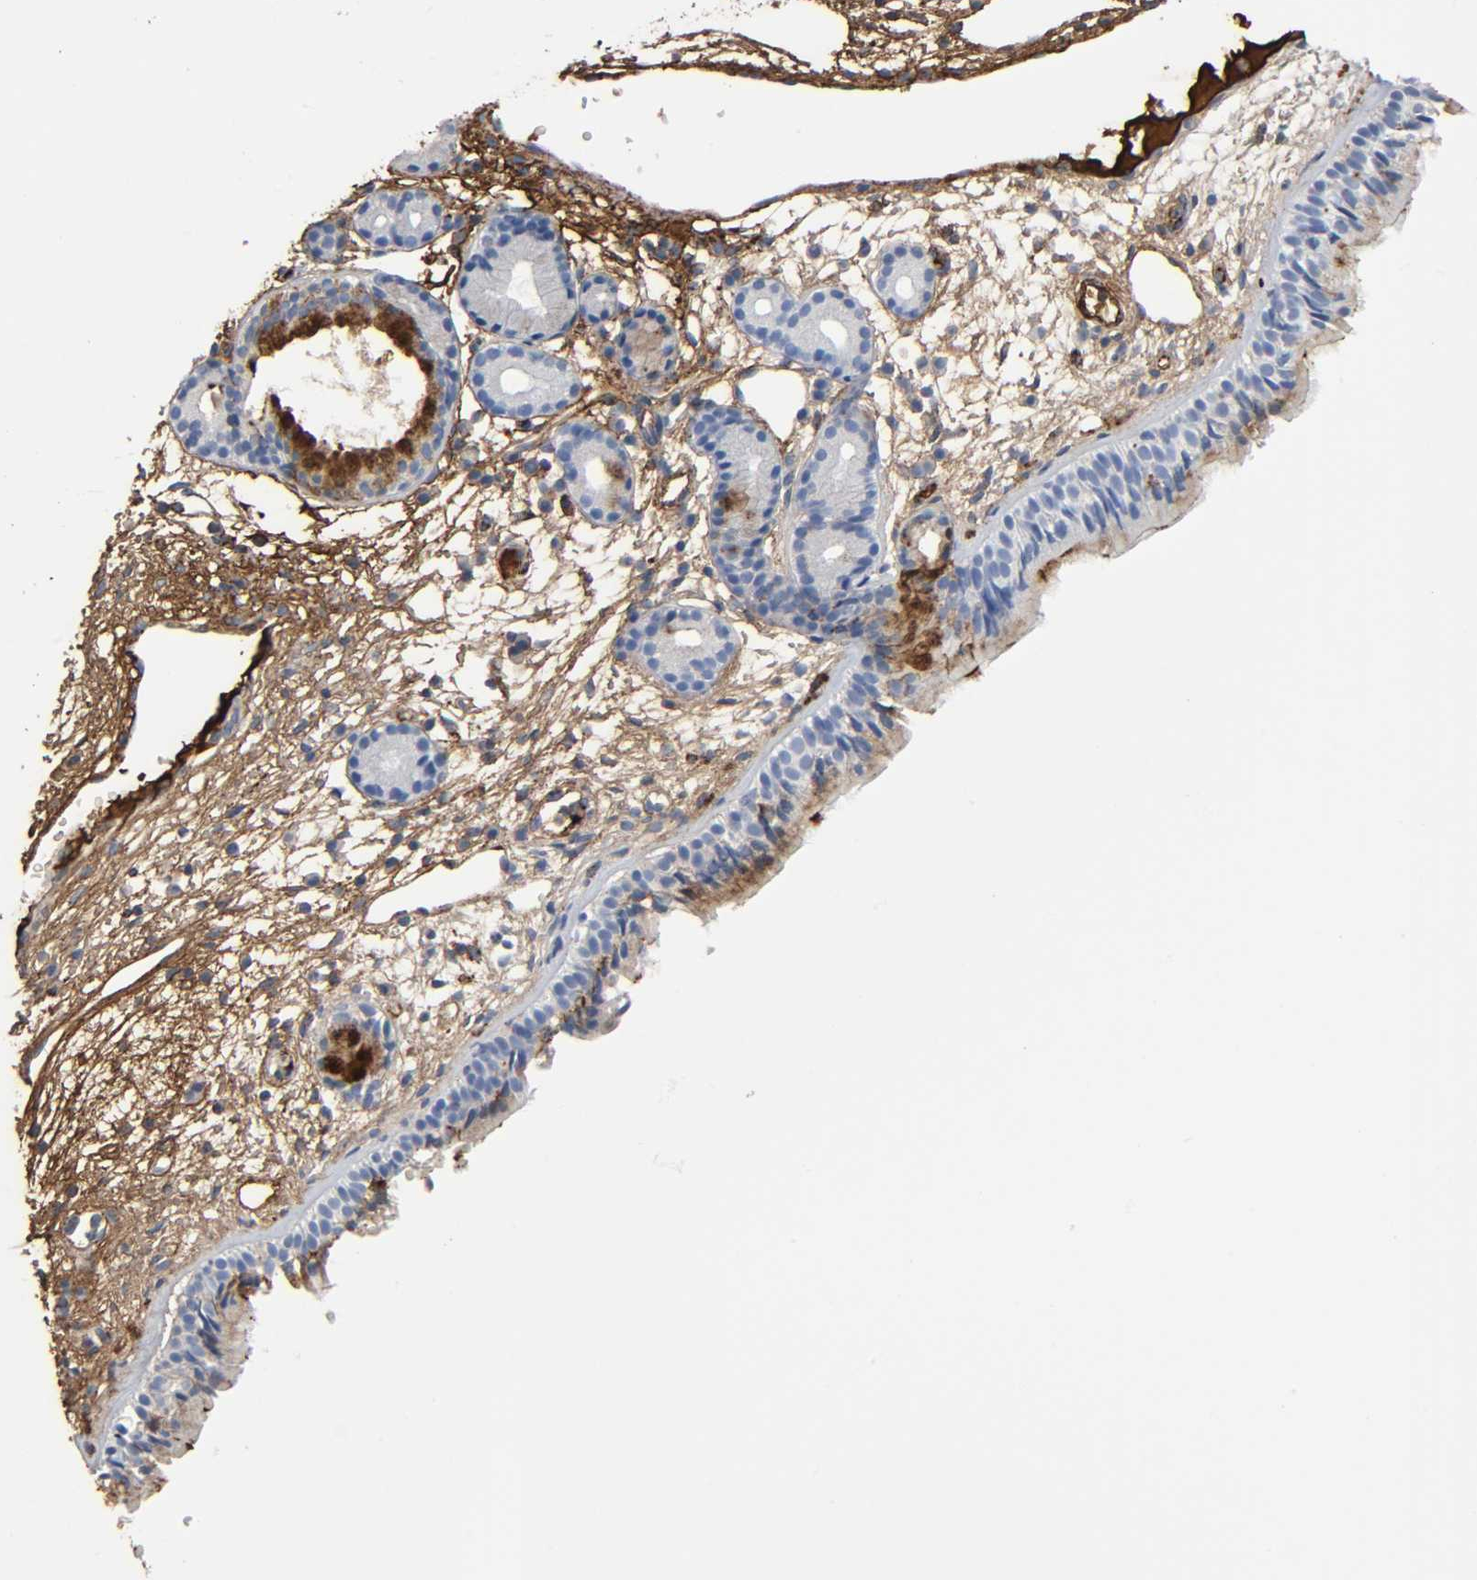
{"staining": {"intensity": "strong", "quantity": "25%-75%", "location": "cytoplasmic/membranous"}, "tissue": "nasopharynx", "cell_type": "Respiratory epithelial cells", "image_type": "normal", "snomed": [{"axis": "morphology", "description": "Normal tissue, NOS"}, {"axis": "morphology", "description": "Inflammation, NOS"}, {"axis": "topography", "description": "Nasopharynx"}], "caption": "Respiratory epithelial cells exhibit high levels of strong cytoplasmic/membranous expression in about 25%-75% of cells in normal human nasopharynx.", "gene": "C3", "patient": {"sex": "female", "age": 55}}